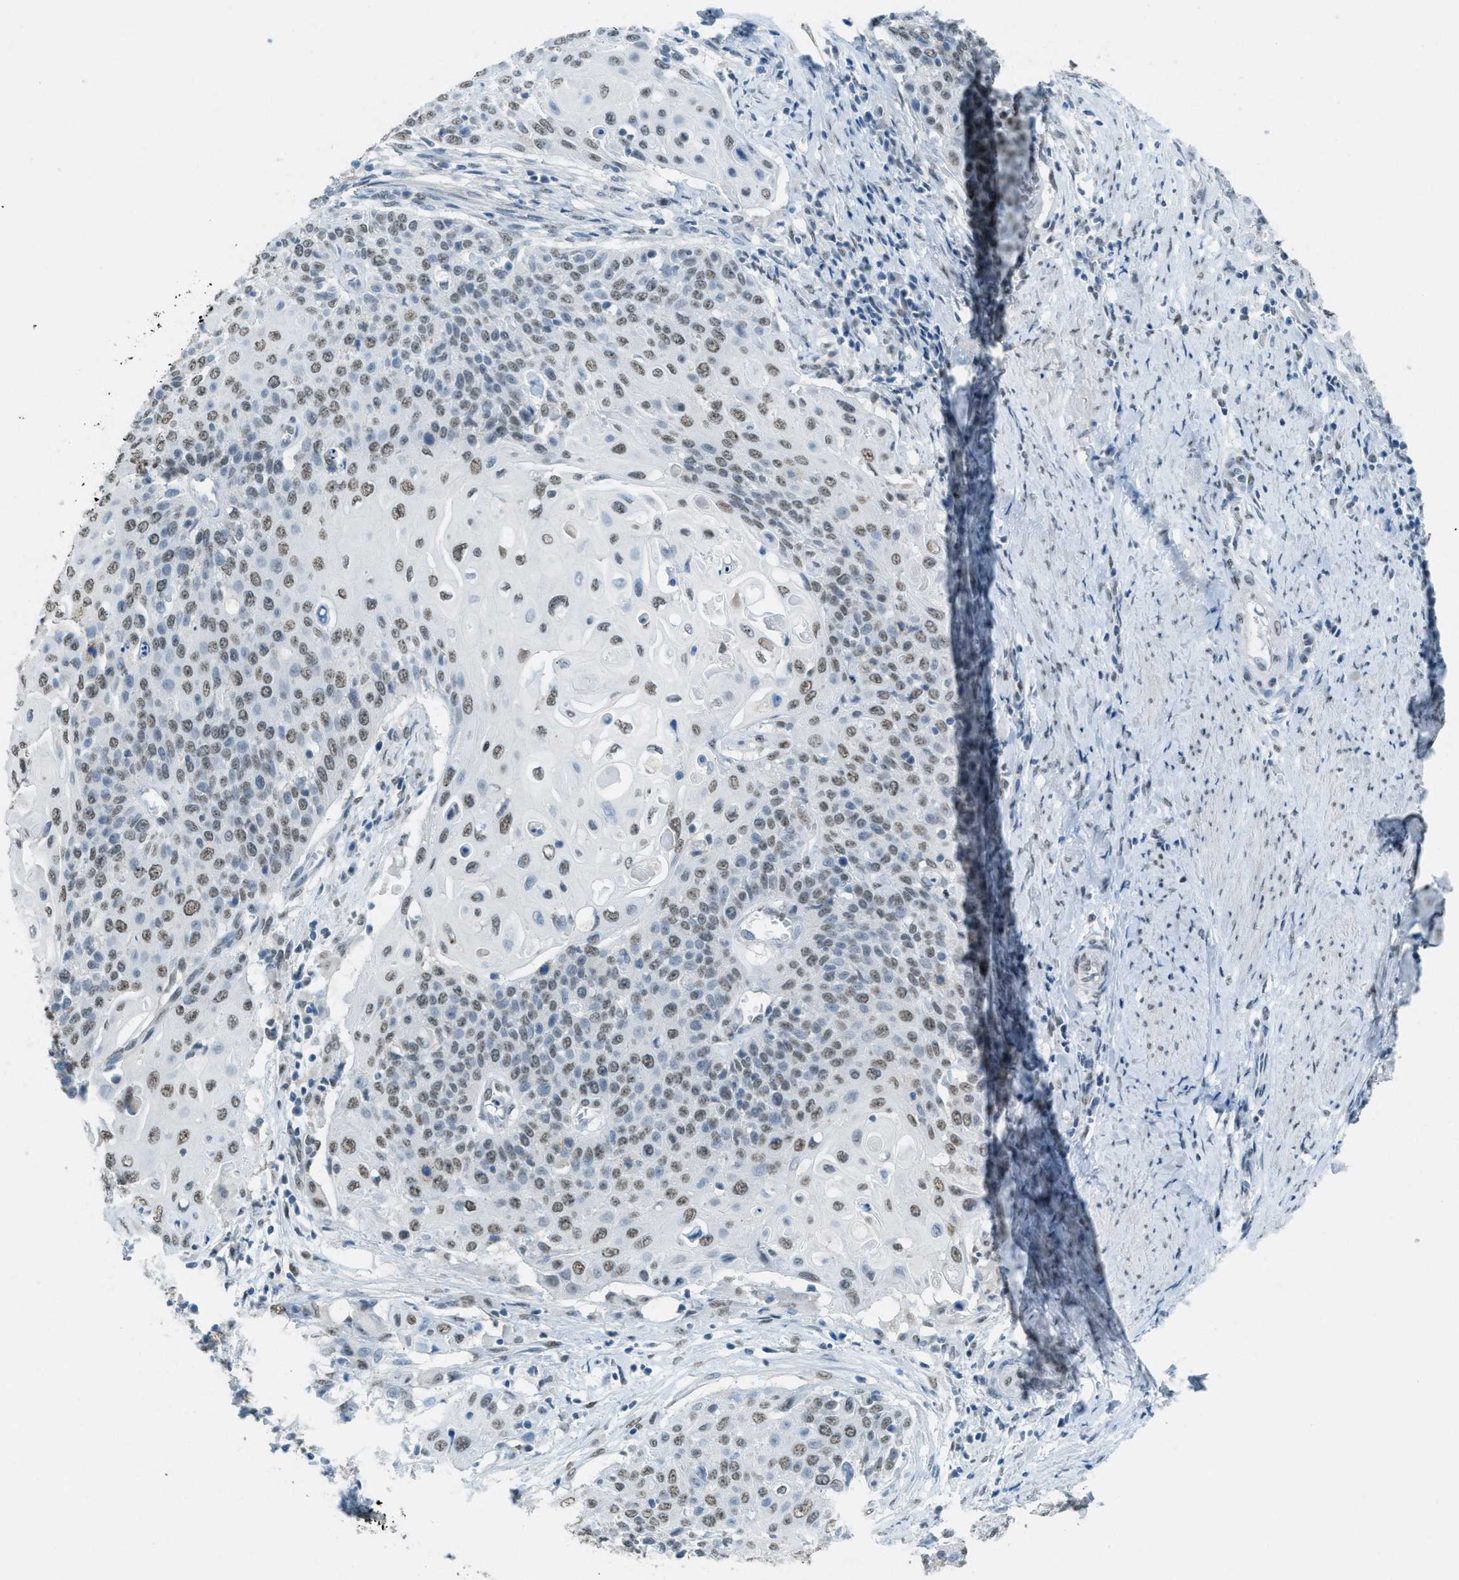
{"staining": {"intensity": "weak", "quantity": ">75%", "location": "nuclear"}, "tissue": "cervical cancer", "cell_type": "Tumor cells", "image_type": "cancer", "snomed": [{"axis": "morphology", "description": "Squamous cell carcinoma, NOS"}, {"axis": "topography", "description": "Cervix"}], "caption": "This is an image of IHC staining of cervical squamous cell carcinoma, which shows weak positivity in the nuclear of tumor cells.", "gene": "TTC13", "patient": {"sex": "female", "age": 39}}